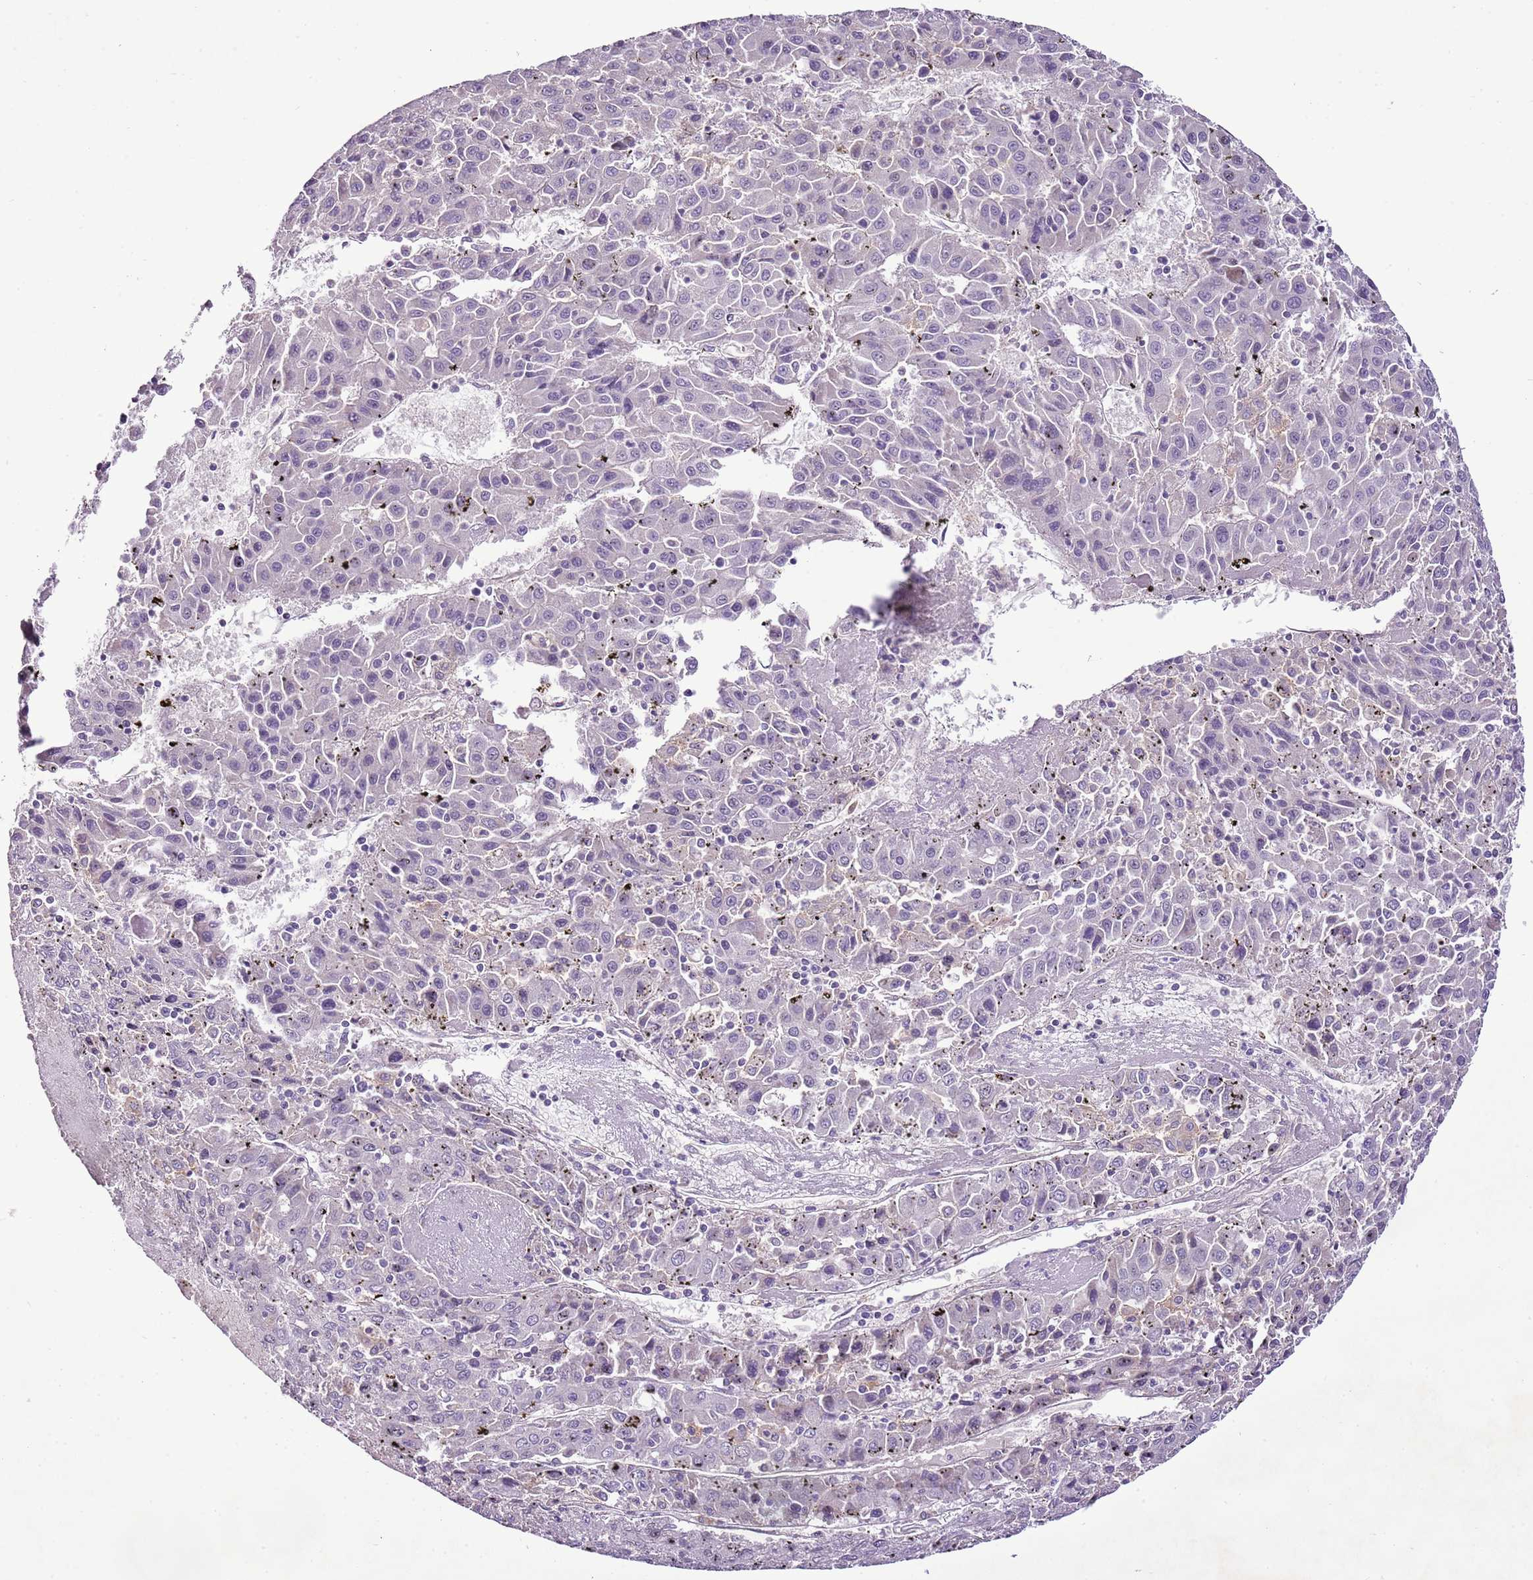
{"staining": {"intensity": "negative", "quantity": "none", "location": "none"}, "tissue": "liver cancer", "cell_type": "Tumor cells", "image_type": "cancer", "snomed": [{"axis": "morphology", "description": "Carcinoma, Hepatocellular, NOS"}, {"axis": "topography", "description": "Liver"}], "caption": "An immunohistochemistry histopathology image of liver hepatocellular carcinoma is shown. There is no staining in tumor cells of liver hepatocellular carcinoma.", "gene": "CMKLR1", "patient": {"sex": "female", "age": 53}}